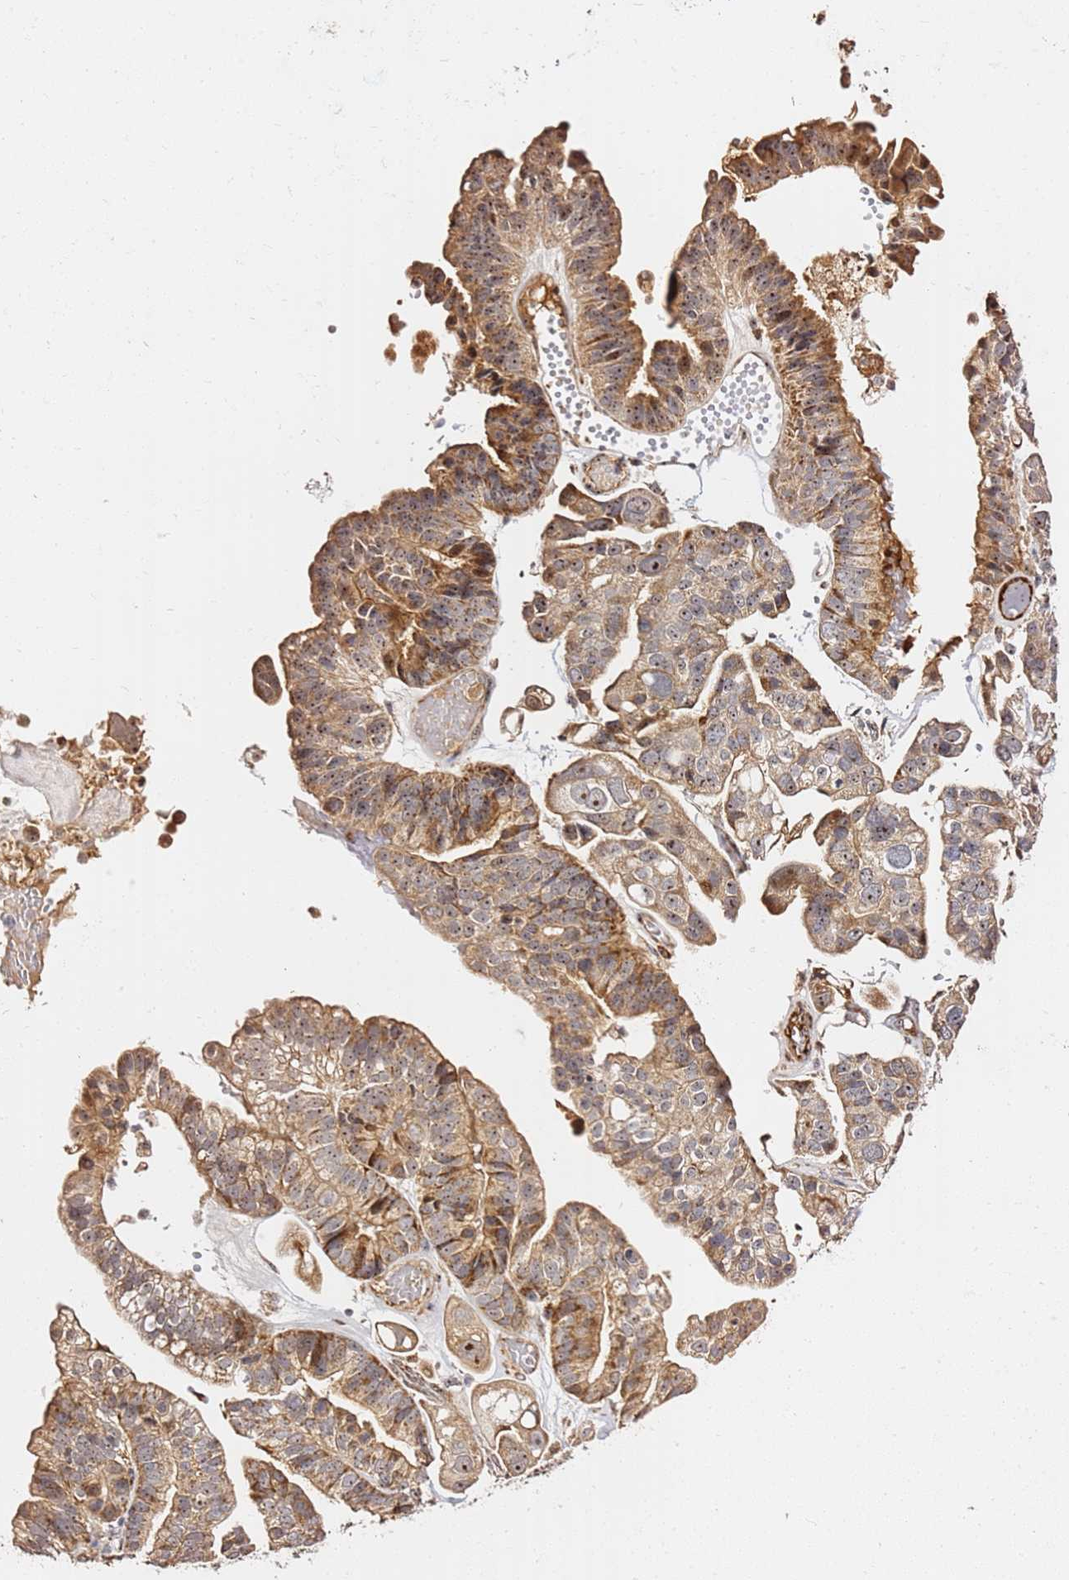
{"staining": {"intensity": "moderate", "quantity": ">75%", "location": "cytoplasmic/membranous,nuclear"}, "tissue": "ovarian cancer", "cell_type": "Tumor cells", "image_type": "cancer", "snomed": [{"axis": "morphology", "description": "Cystadenocarcinoma, serous, NOS"}, {"axis": "topography", "description": "Ovary"}], "caption": "Protein analysis of ovarian serous cystadenocarcinoma tissue demonstrates moderate cytoplasmic/membranous and nuclear positivity in approximately >75% of tumor cells.", "gene": "KIF25", "patient": {"sex": "female", "age": 56}}